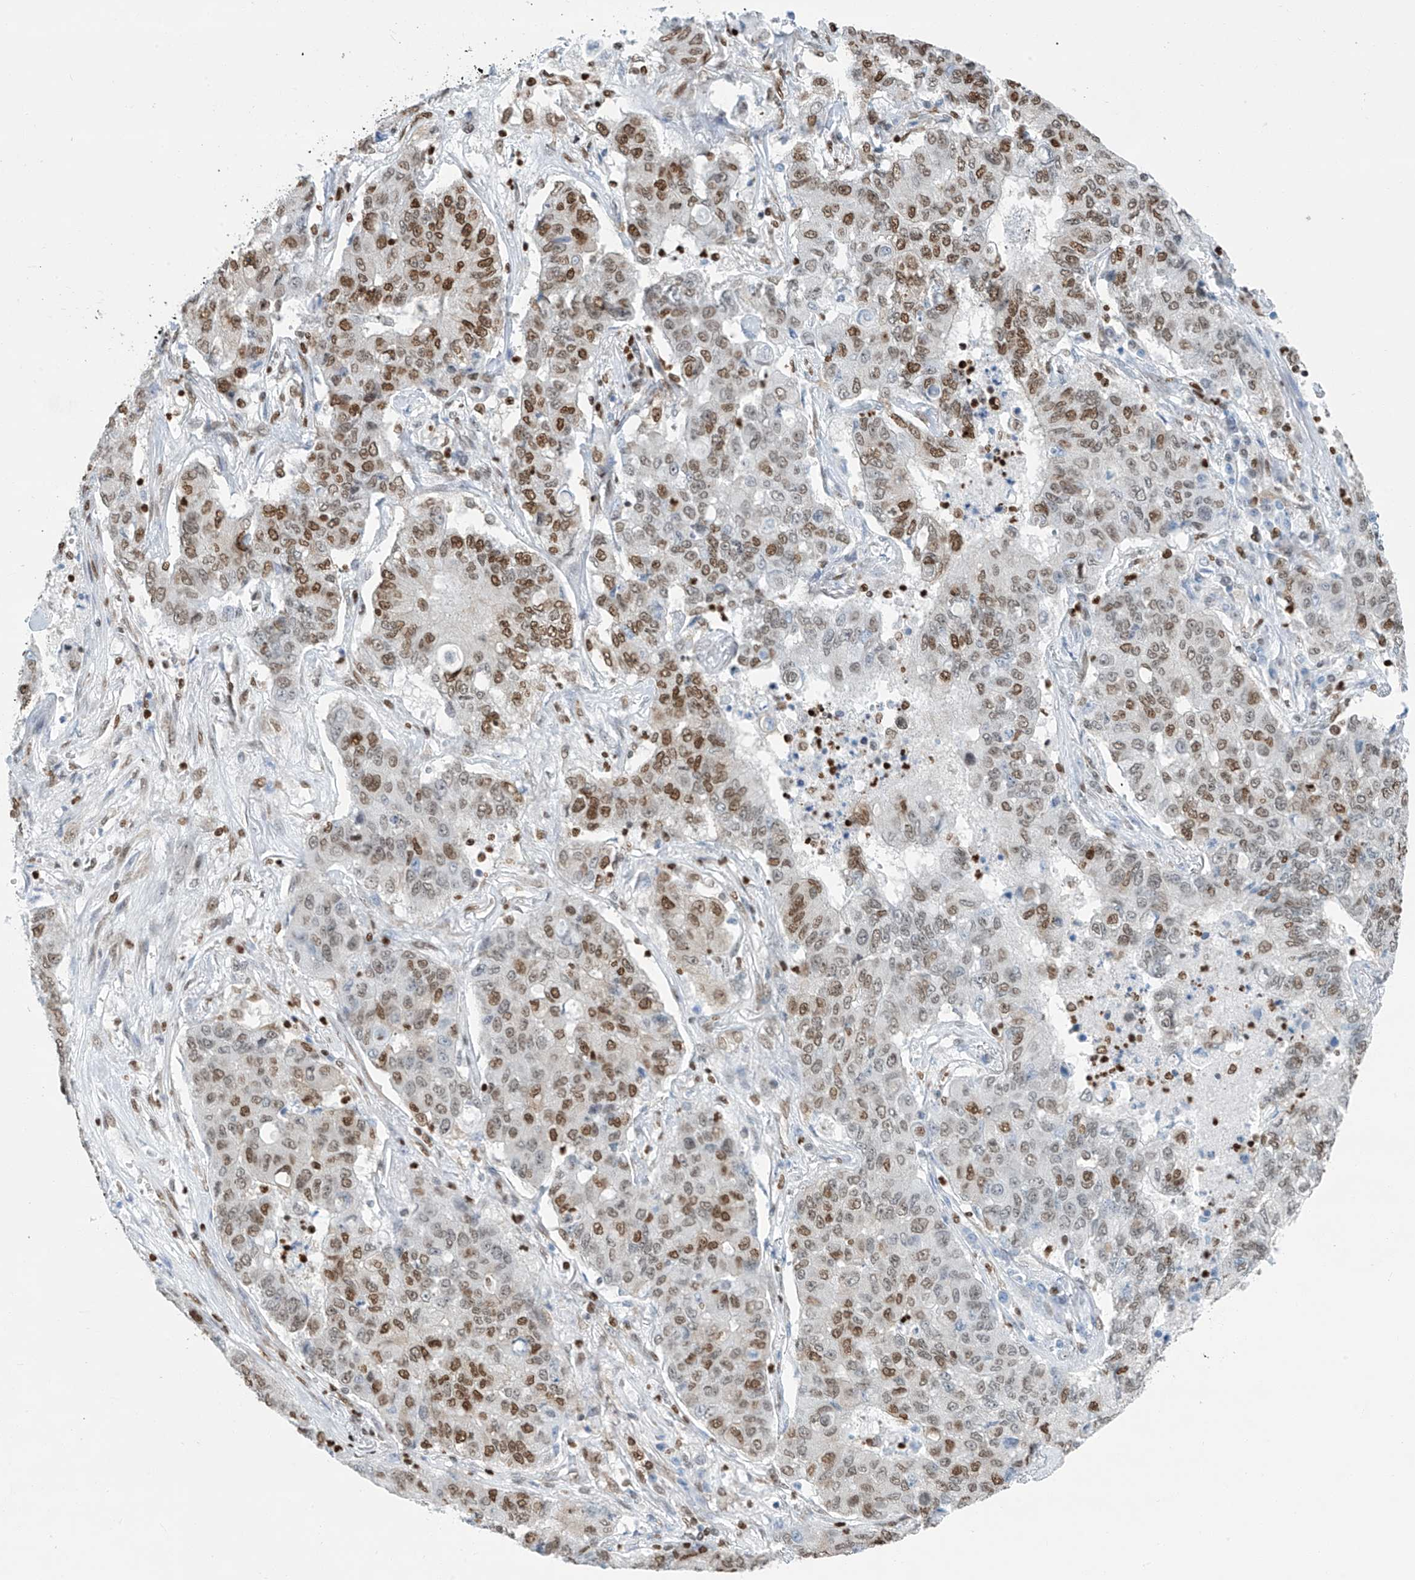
{"staining": {"intensity": "moderate", "quantity": "25%-75%", "location": "nuclear"}, "tissue": "lung cancer", "cell_type": "Tumor cells", "image_type": "cancer", "snomed": [{"axis": "morphology", "description": "Squamous cell carcinoma, NOS"}, {"axis": "topography", "description": "Lung"}], "caption": "This is an image of immunohistochemistry staining of lung cancer (squamous cell carcinoma), which shows moderate positivity in the nuclear of tumor cells.", "gene": "SARNP", "patient": {"sex": "male", "age": 74}}